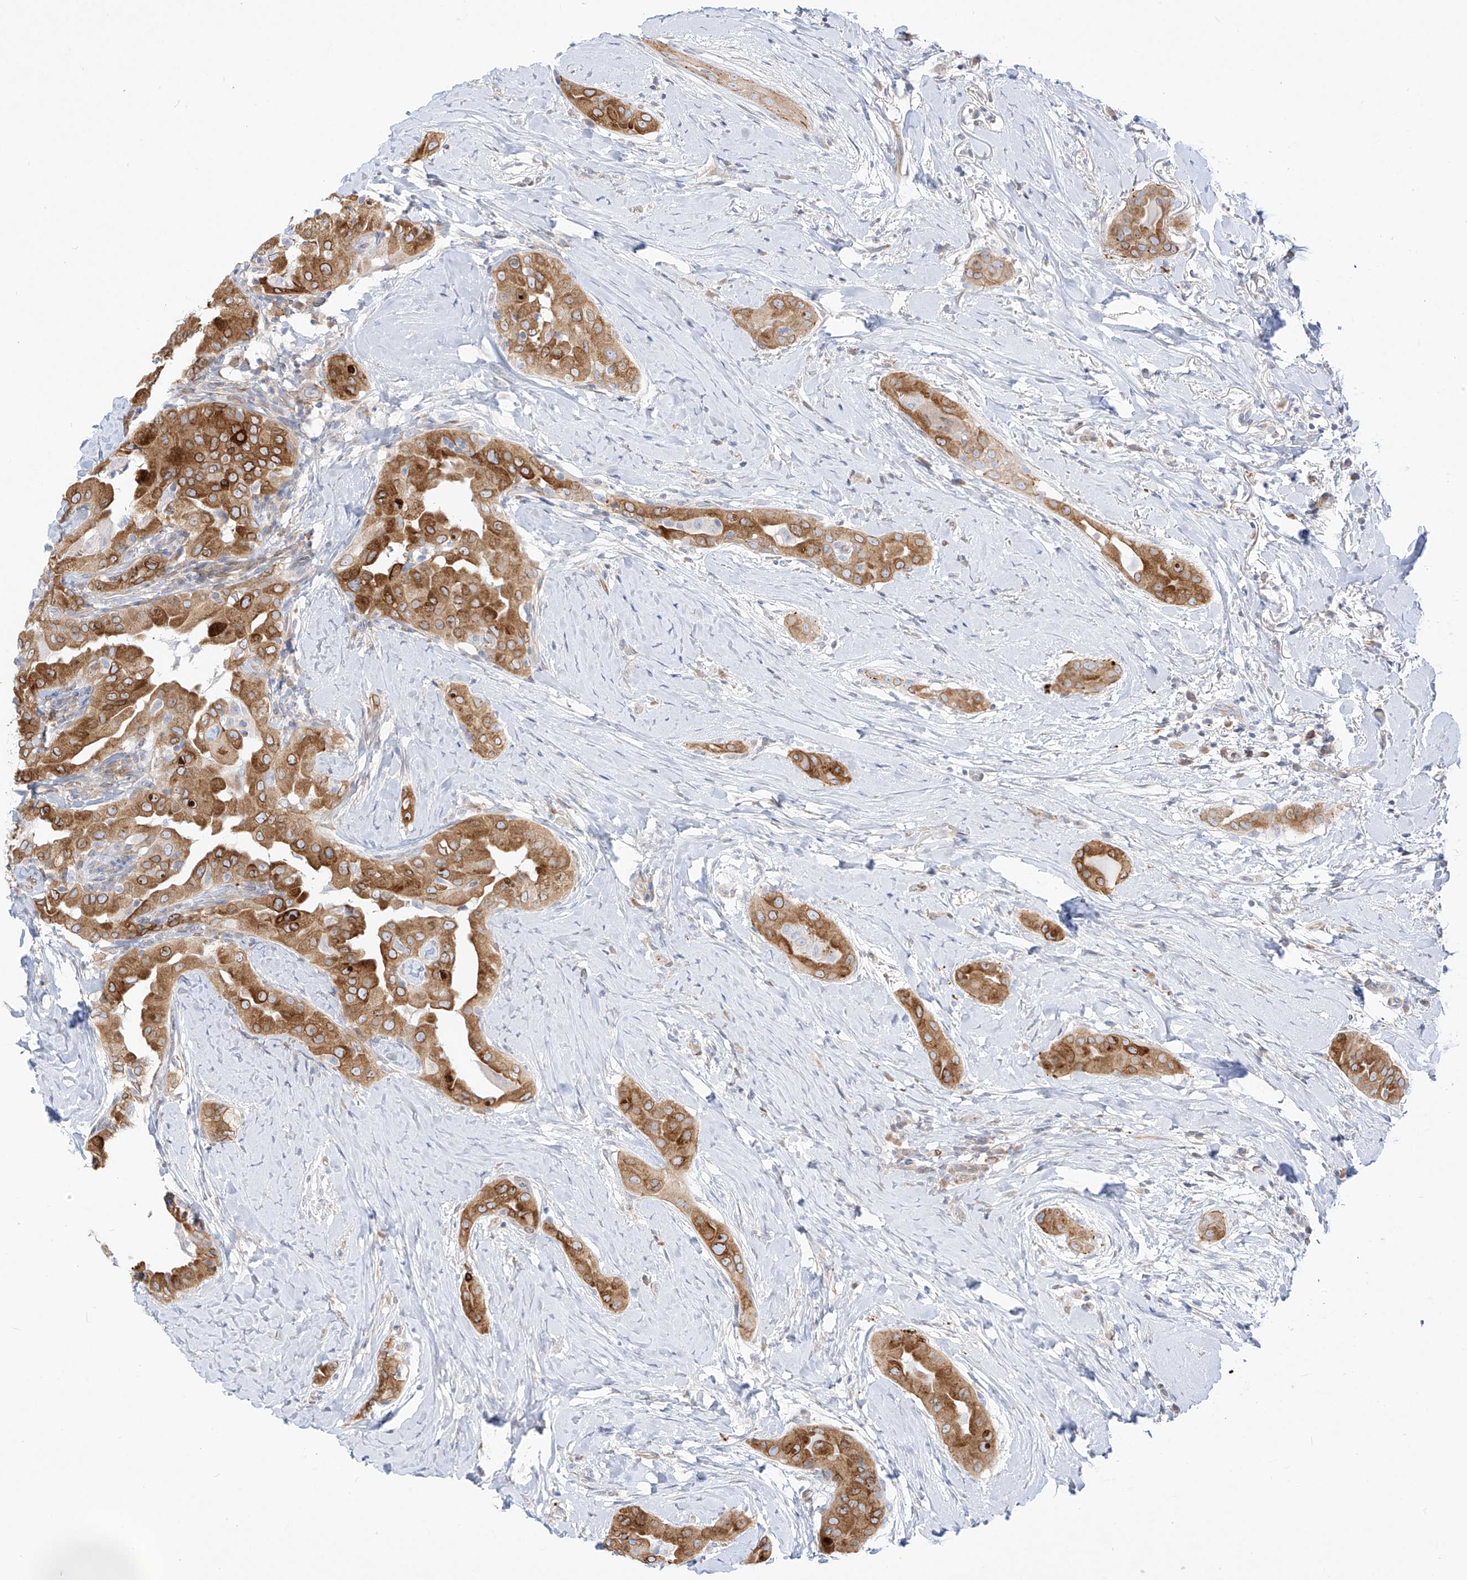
{"staining": {"intensity": "moderate", "quantity": ">75%", "location": "cytoplasmic/membranous"}, "tissue": "thyroid cancer", "cell_type": "Tumor cells", "image_type": "cancer", "snomed": [{"axis": "morphology", "description": "Papillary adenocarcinoma, NOS"}, {"axis": "topography", "description": "Thyroid gland"}], "caption": "Immunohistochemical staining of human thyroid cancer (papillary adenocarcinoma) reveals medium levels of moderate cytoplasmic/membranous expression in about >75% of tumor cells.", "gene": "PCYOX1", "patient": {"sex": "male", "age": 33}}